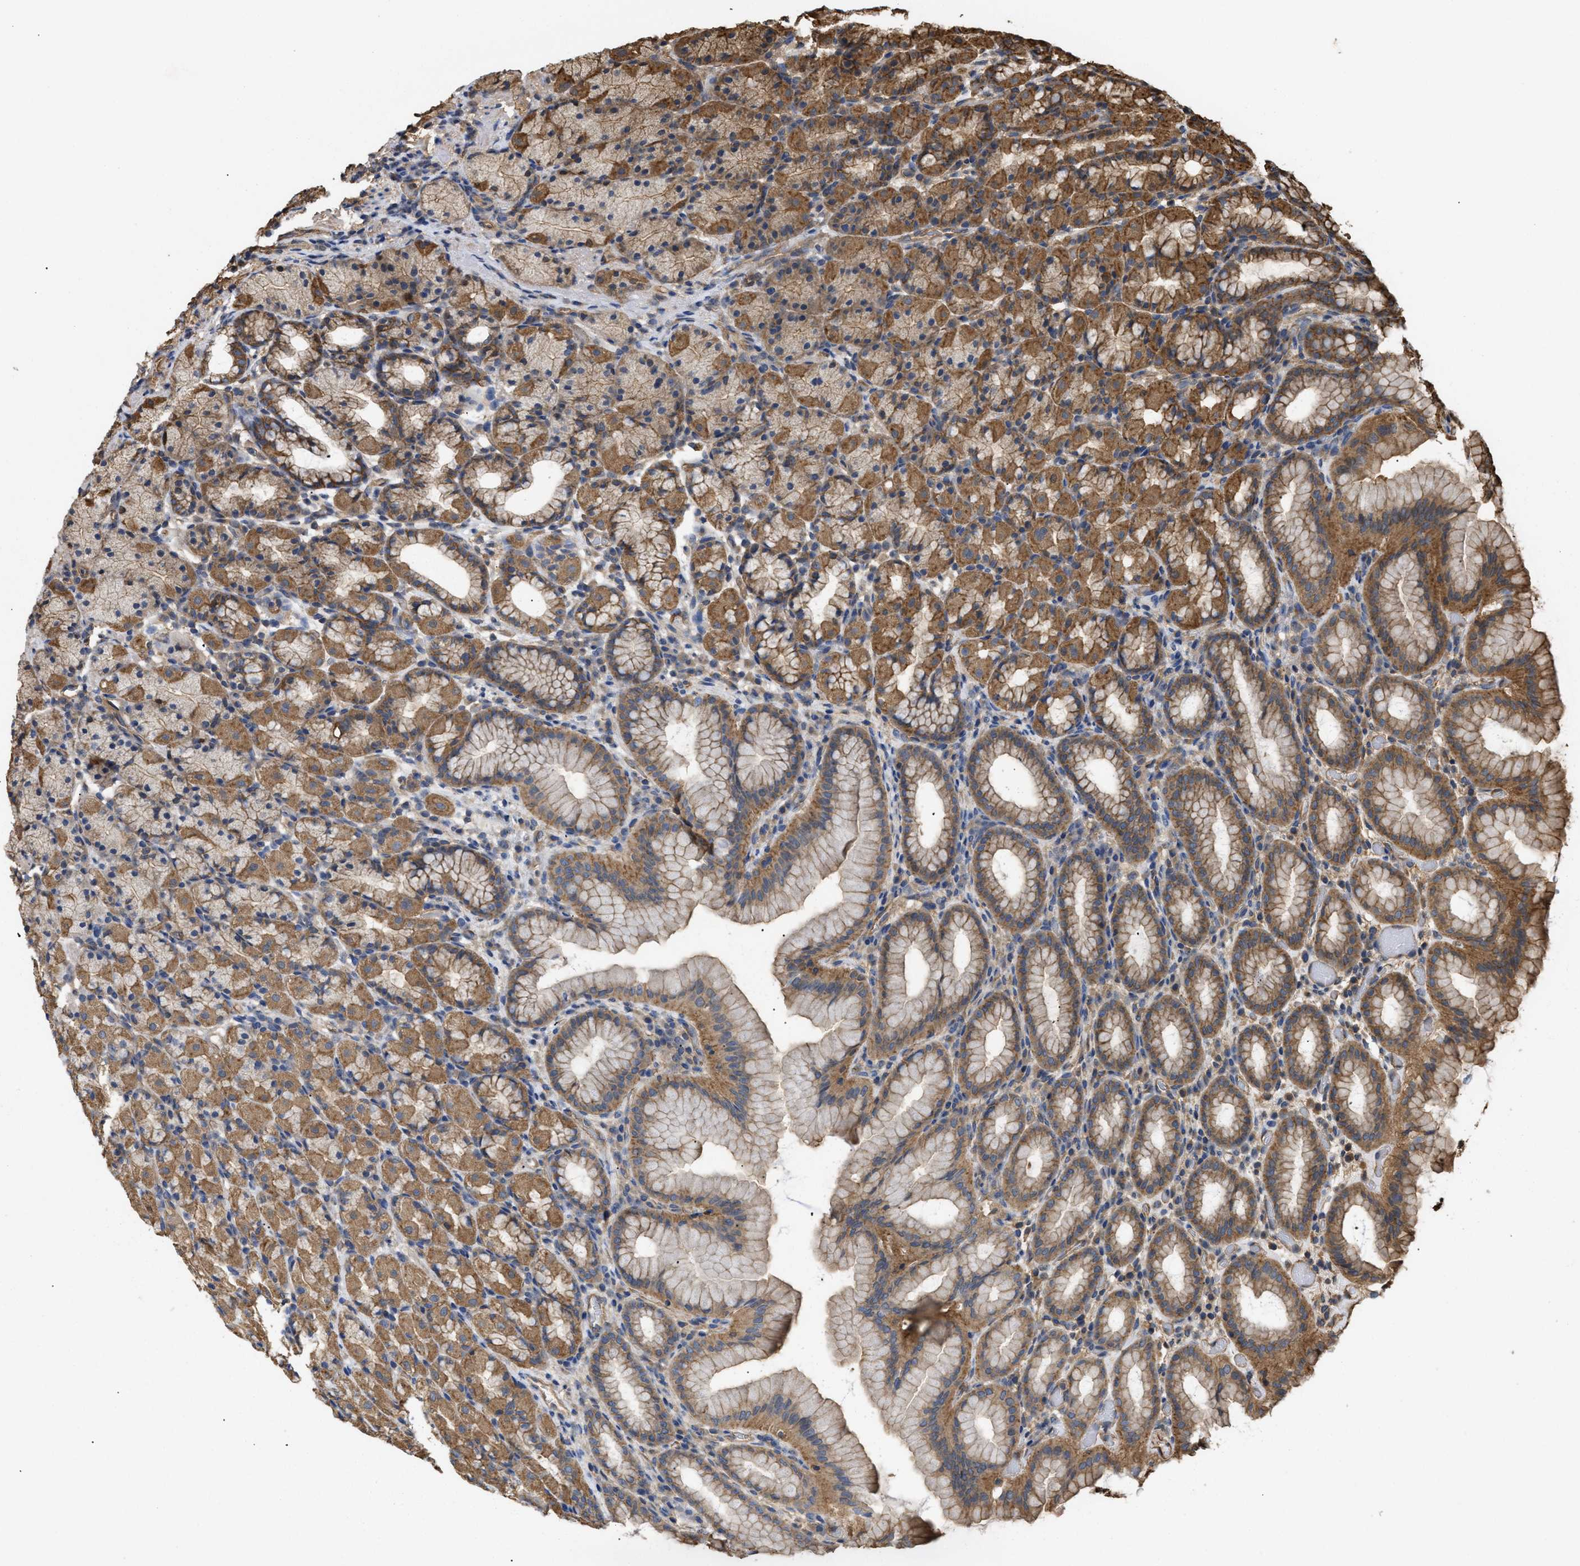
{"staining": {"intensity": "moderate", "quantity": ">75%", "location": "cytoplasmic/membranous"}, "tissue": "stomach", "cell_type": "Glandular cells", "image_type": "normal", "snomed": [{"axis": "morphology", "description": "Normal tissue, NOS"}, {"axis": "topography", "description": "Stomach, upper"}], "caption": "The photomicrograph shows immunohistochemical staining of unremarkable stomach. There is moderate cytoplasmic/membranous expression is seen in approximately >75% of glandular cells. (DAB (3,3'-diaminobenzidine) IHC with brightfield microscopy, high magnification).", "gene": "CALM1", "patient": {"sex": "male", "age": 68}}